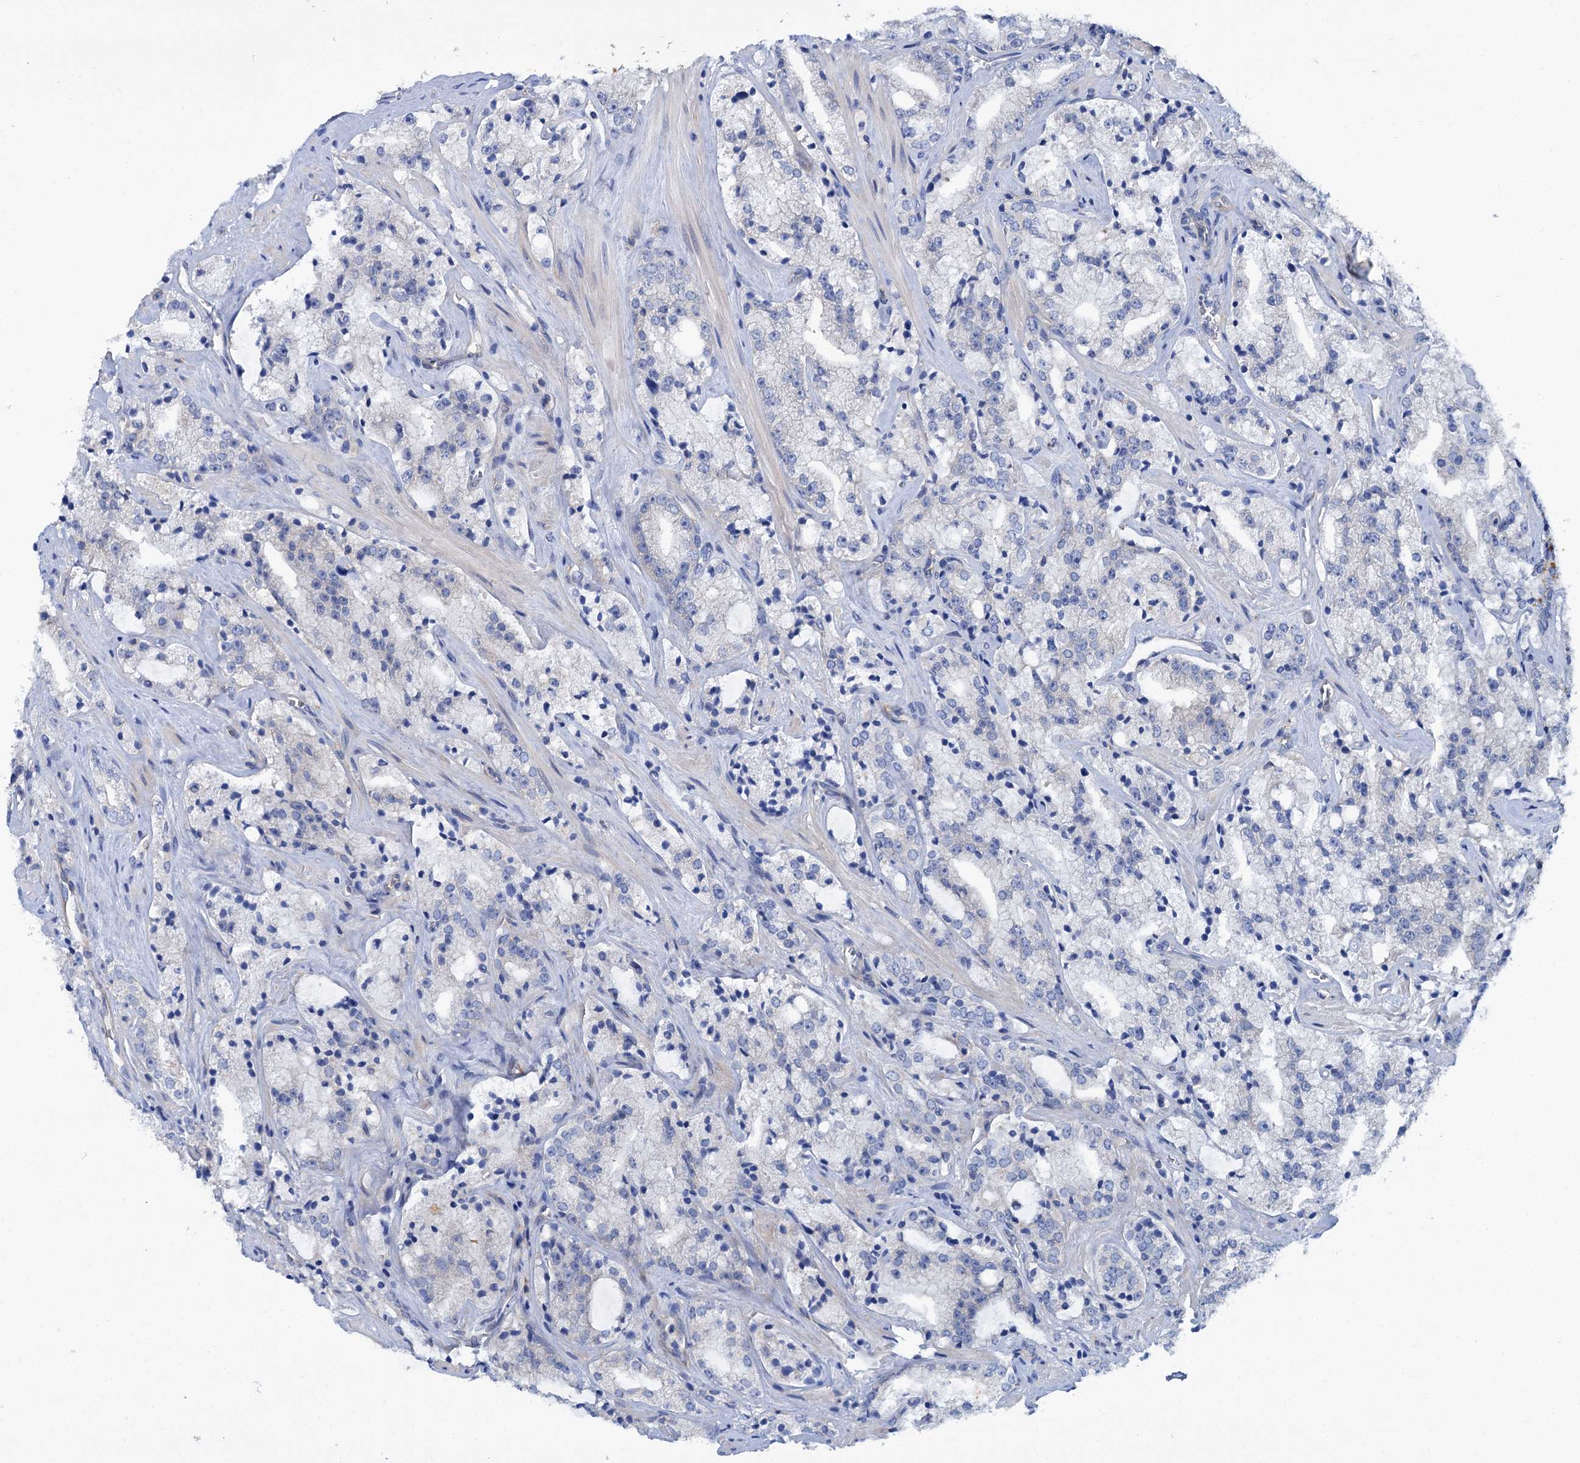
{"staining": {"intensity": "negative", "quantity": "none", "location": "none"}, "tissue": "prostate cancer", "cell_type": "Tumor cells", "image_type": "cancer", "snomed": [{"axis": "morphology", "description": "Adenocarcinoma, High grade"}, {"axis": "topography", "description": "Prostate"}], "caption": "Histopathology image shows no significant protein expression in tumor cells of prostate cancer.", "gene": "TRIM55", "patient": {"sex": "male", "age": 64}}